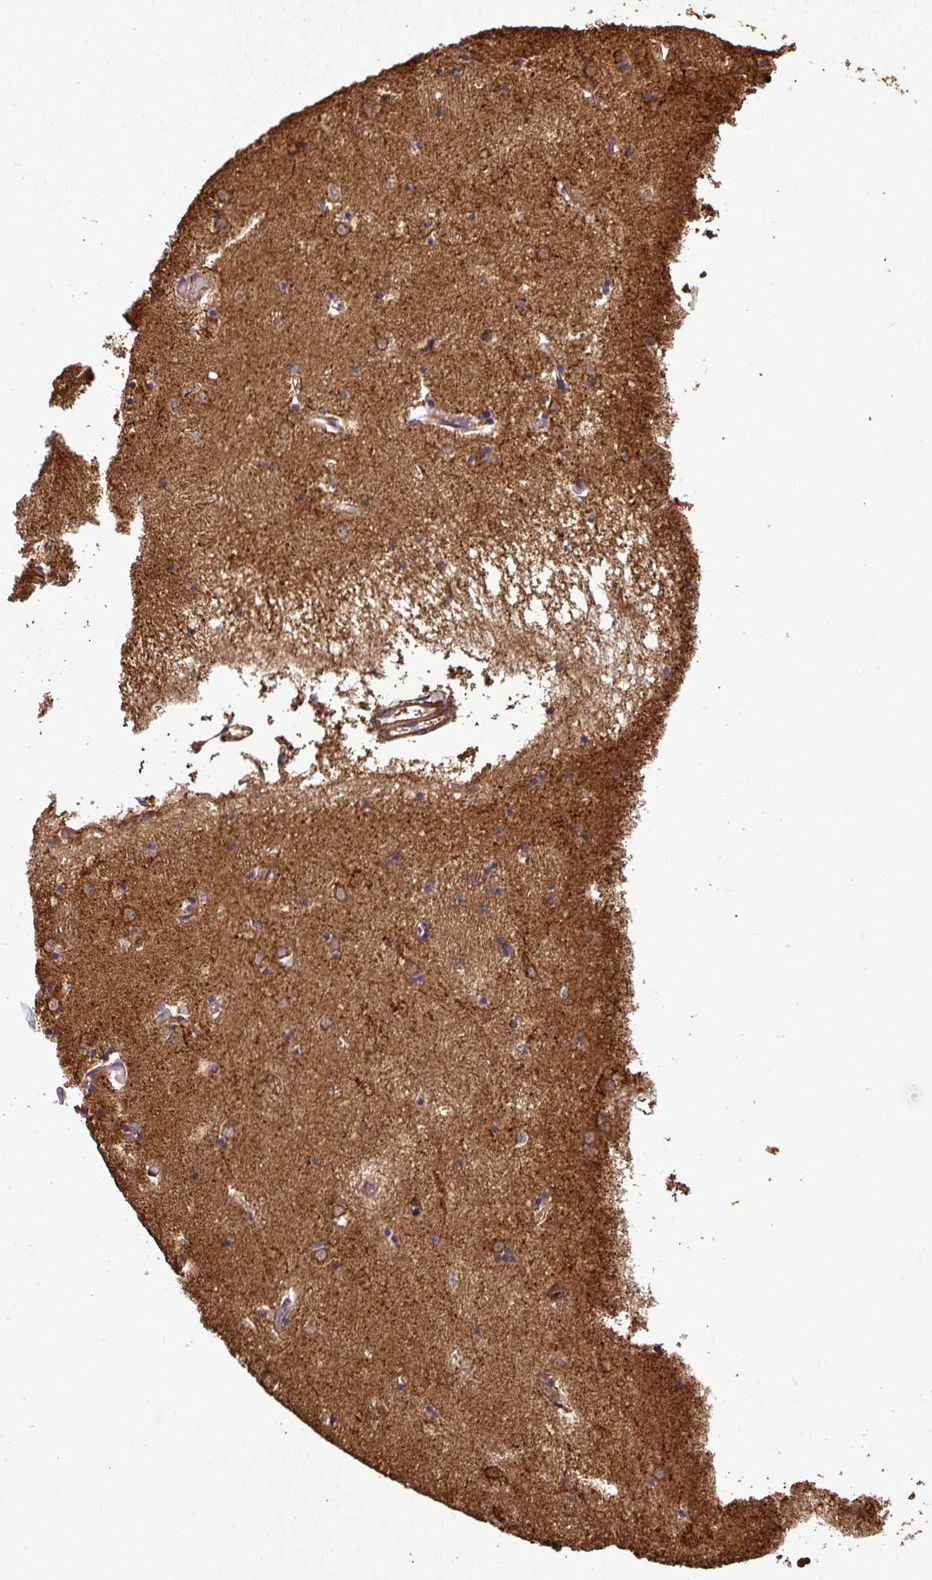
{"staining": {"intensity": "moderate", "quantity": "<25%", "location": "cytoplasmic/membranous"}, "tissue": "caudate", "cell_type": "Glial cells", "image_type": "normal", "snomed": [{"axis": "morphology", "description": "Normal tissue, NOS"}, {"axis": "topography", "description": "Lateral ventricle wall"}], "caption": "Protein staining of benign caudate exhibits moderate cytoplasmic/membranous positivity in approximately <25% of glial cells.", "gene": "PLEKHM1", "patient": {"sex": "male", "age": 70}}